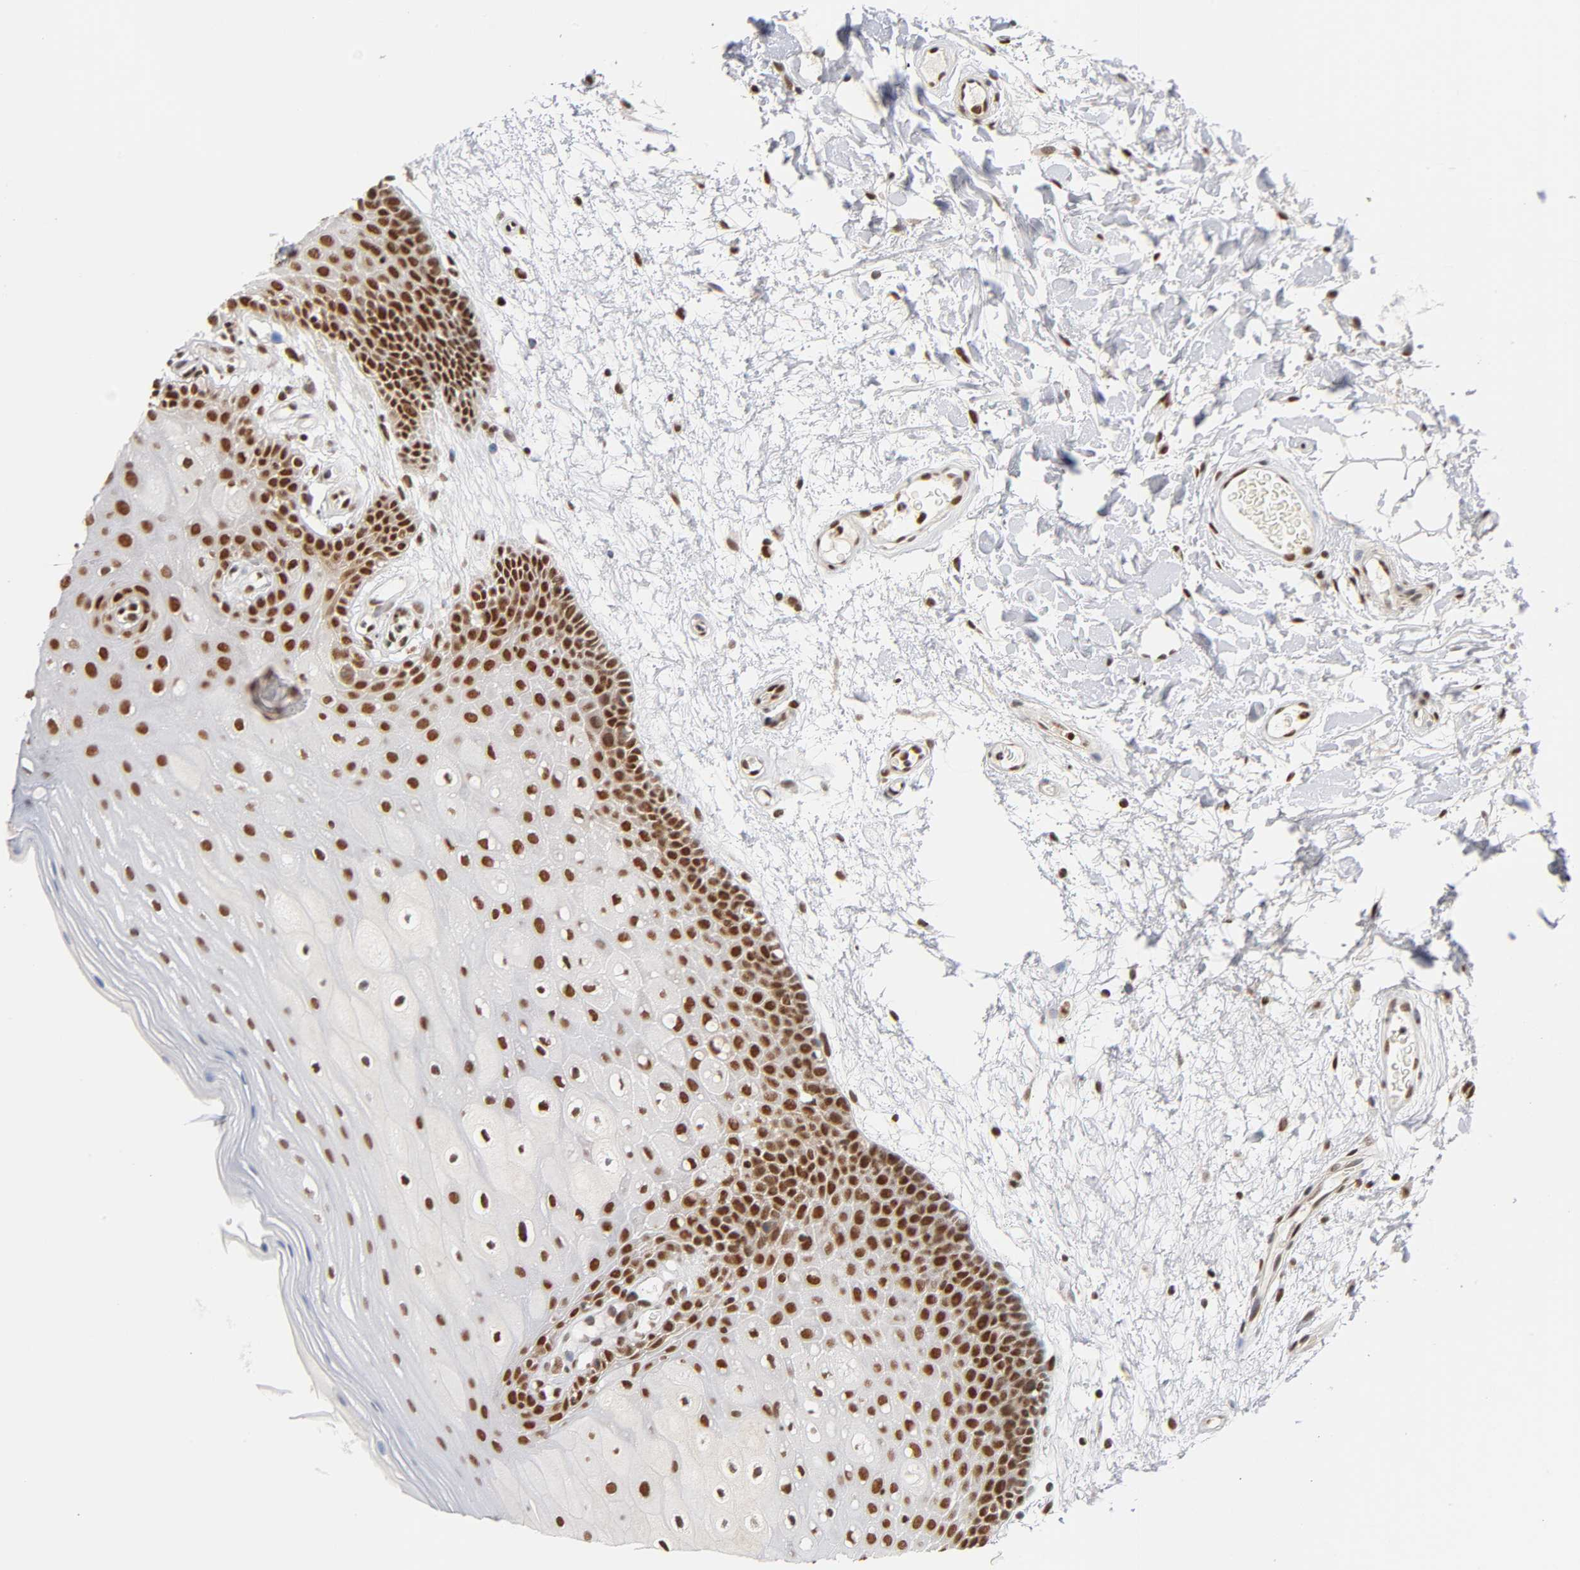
{"staining": {"intensity": "strong", "quantity": ">75%", "location": "nuclear"}, "tissue": "oral mucosa", "cell_type": "Squamous epithelial cells", "image_type": "normal", "snomed": [{"axis": "morphology", "description": "Normal tissue, NOS"}, {"axis": "morphology", "description": "Squamous cell carcinoma, NOS"}, {"axis": "topography", "description": "Skeletal muscle"}, {"axis": "topography", "description": "Oral tissue"}, {"axis": "topography", "description": "Head-Neck"}], "caption": "Protein expression analysis of benign oral mucosa shows strong nuclear expression in approximately >75% of squamous epithelial cells.", "gene": "ILKAP", "patient": {"sex": "male", "age": 71}}